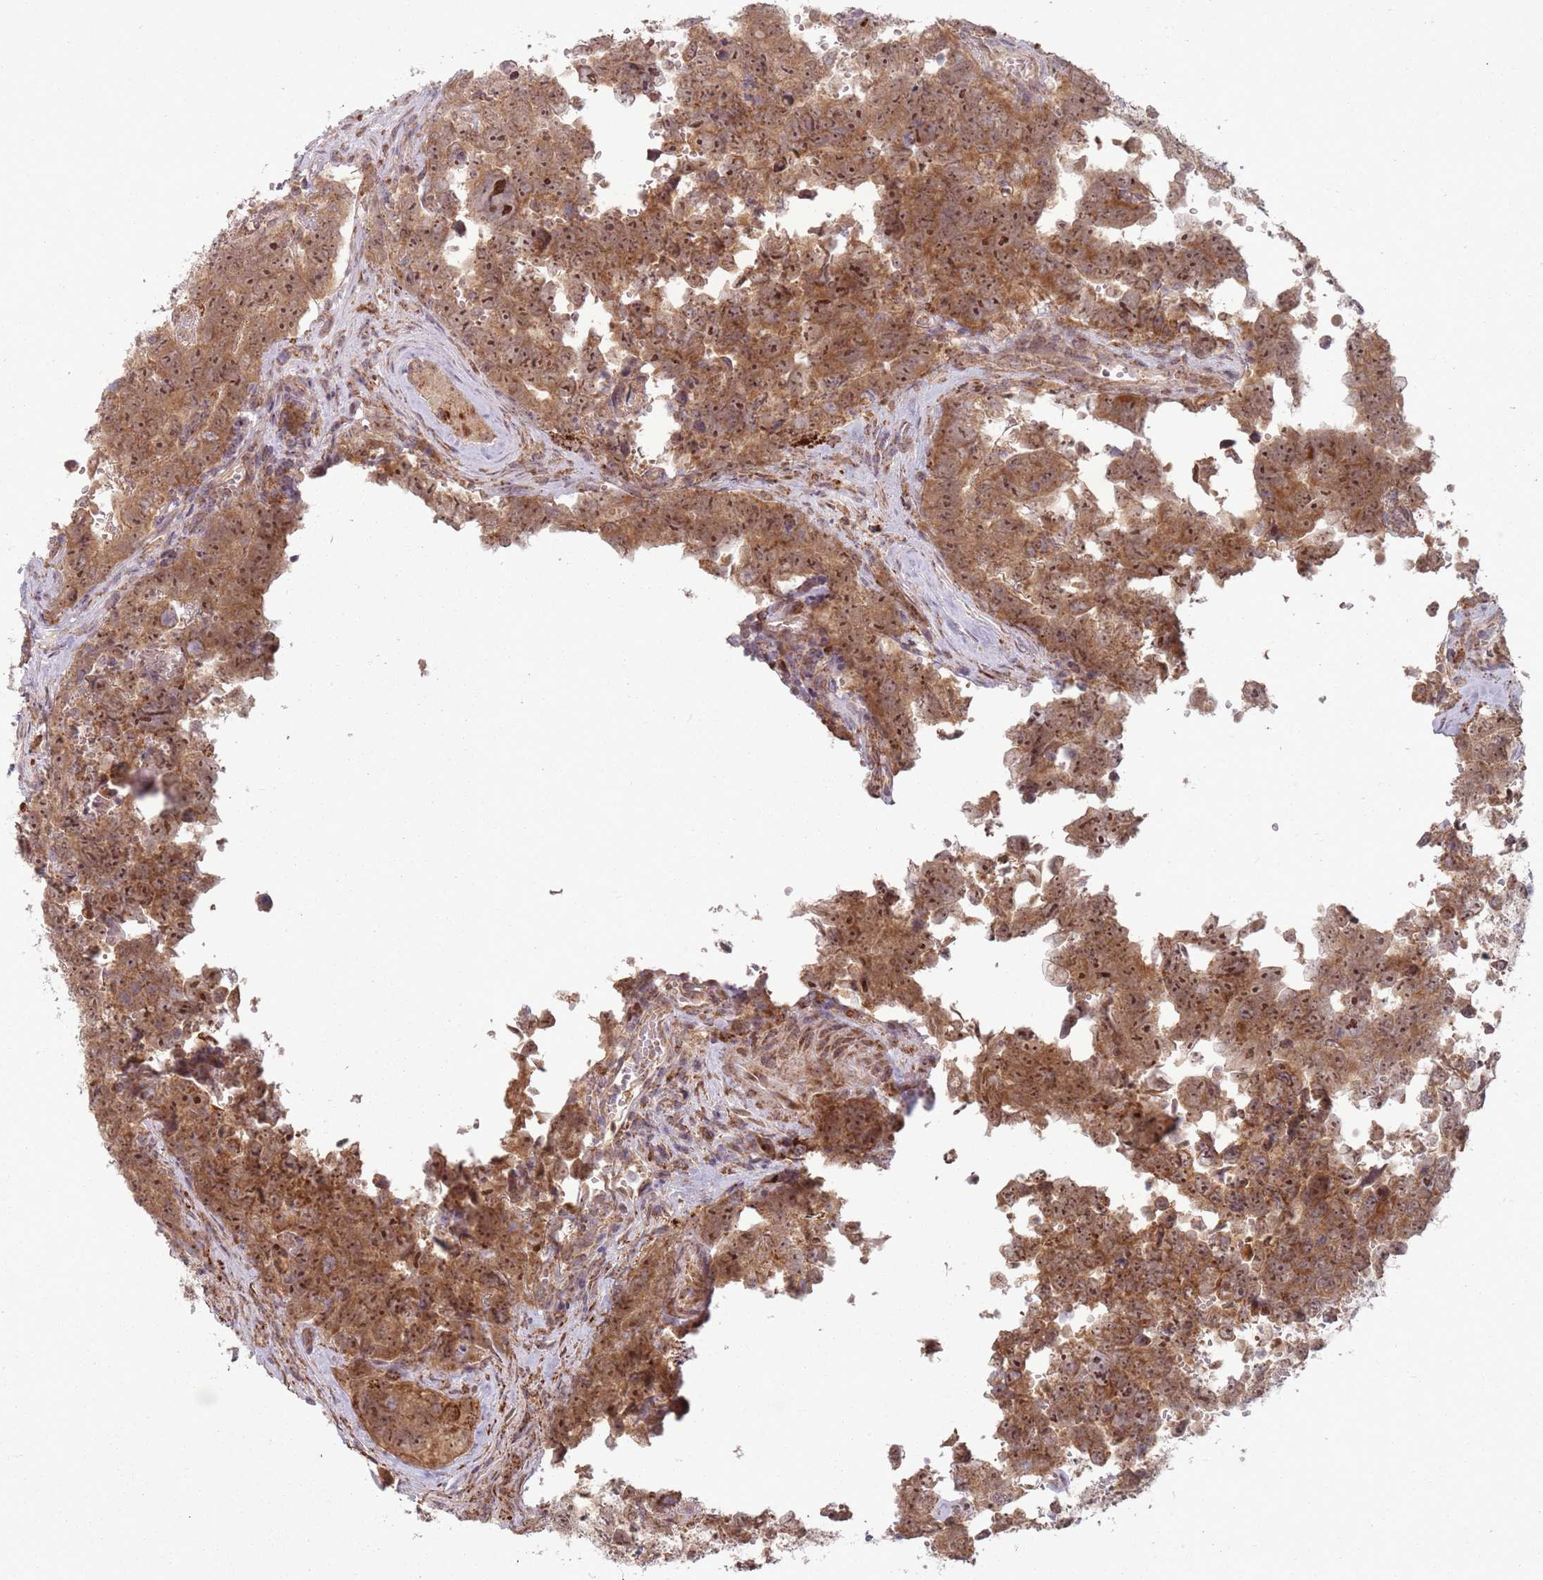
{"staining": {"intensity": "moderate", "quantity": ">75%", "location": "cytoplasmic/membranous,nuclear"}, "tissue": "testis cancer", "cell_type": "Tumor cells", "image_type": "cancer", "snomed": [{"axis": "morphology", "description": "Normal tissue, NOS"}, {"axis": "morphology", "description": "Carcinoma, Embryonal, NOS"}, {"axis": "topography", "description": "Testis"}, {"axis": "topography", "description": "Epididymis"}], "caption": "A micrograph of human embryonal carcinoma (testis) stained for a protein reveals moderate cytoplasmic/membranous and nuclear brown staining in tumor cells. (Stains: DAB in brown, nuclei in blue, Microscopy: brightfield microscopy at high magnification).", "gene": "OR10Q1", "patient": {"sex": "male", "age": 25}}